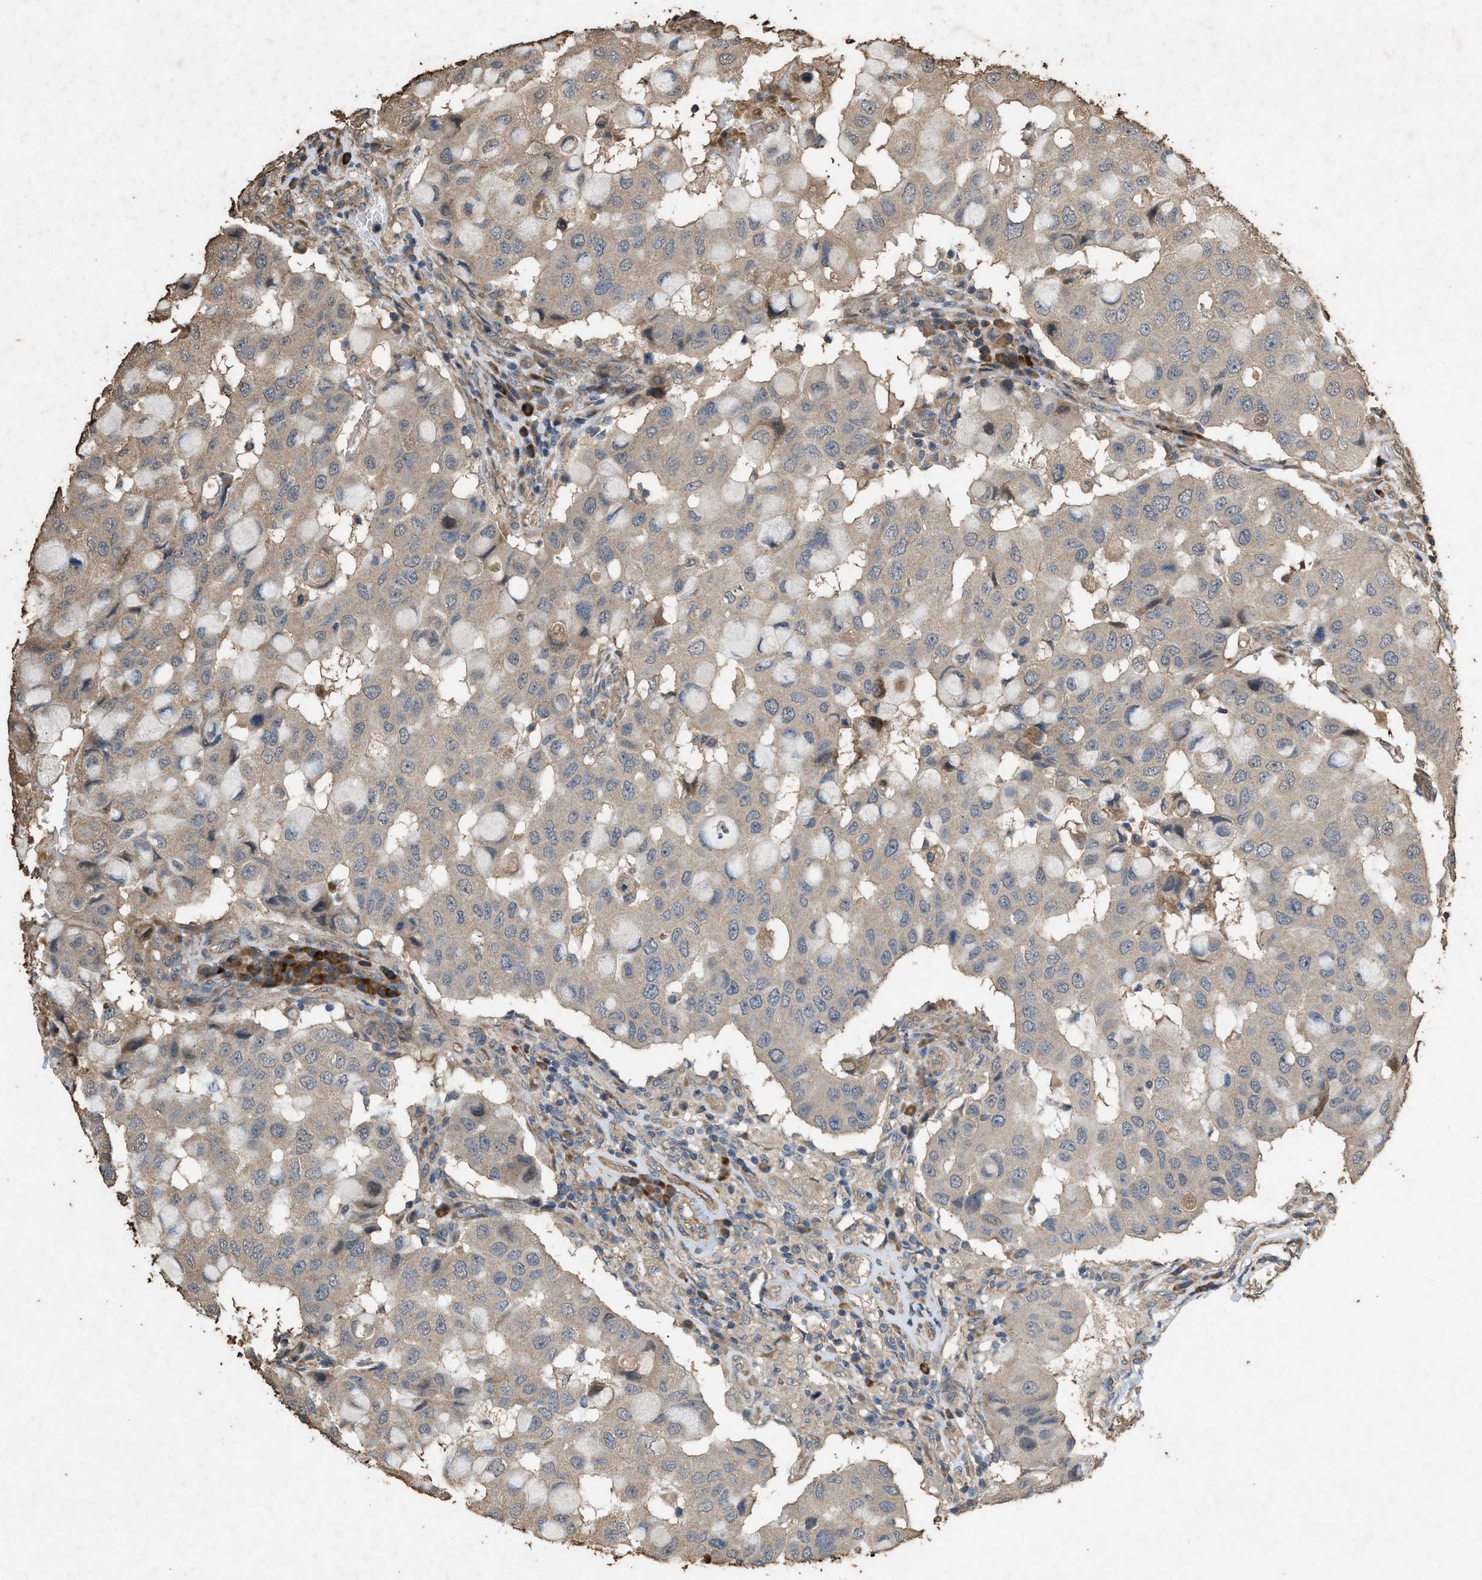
{"staining": {"intensity": "negative", "quantity": "none", "location": "none"}, "tissue": "breast cancer", "cell_type": "Tumor cells", "image_type": "cancer", "snomed": [{"axis": "morphology", "description": "Duct carcinoma"}, {"axis": "topography", "description": "Breast"}], "caption": "Immunohistochemical staining of breast cancer shows no significant staining in tumor cells.", "gene": "DCAF7", "patient": {"sex": "female", "age": 27}}